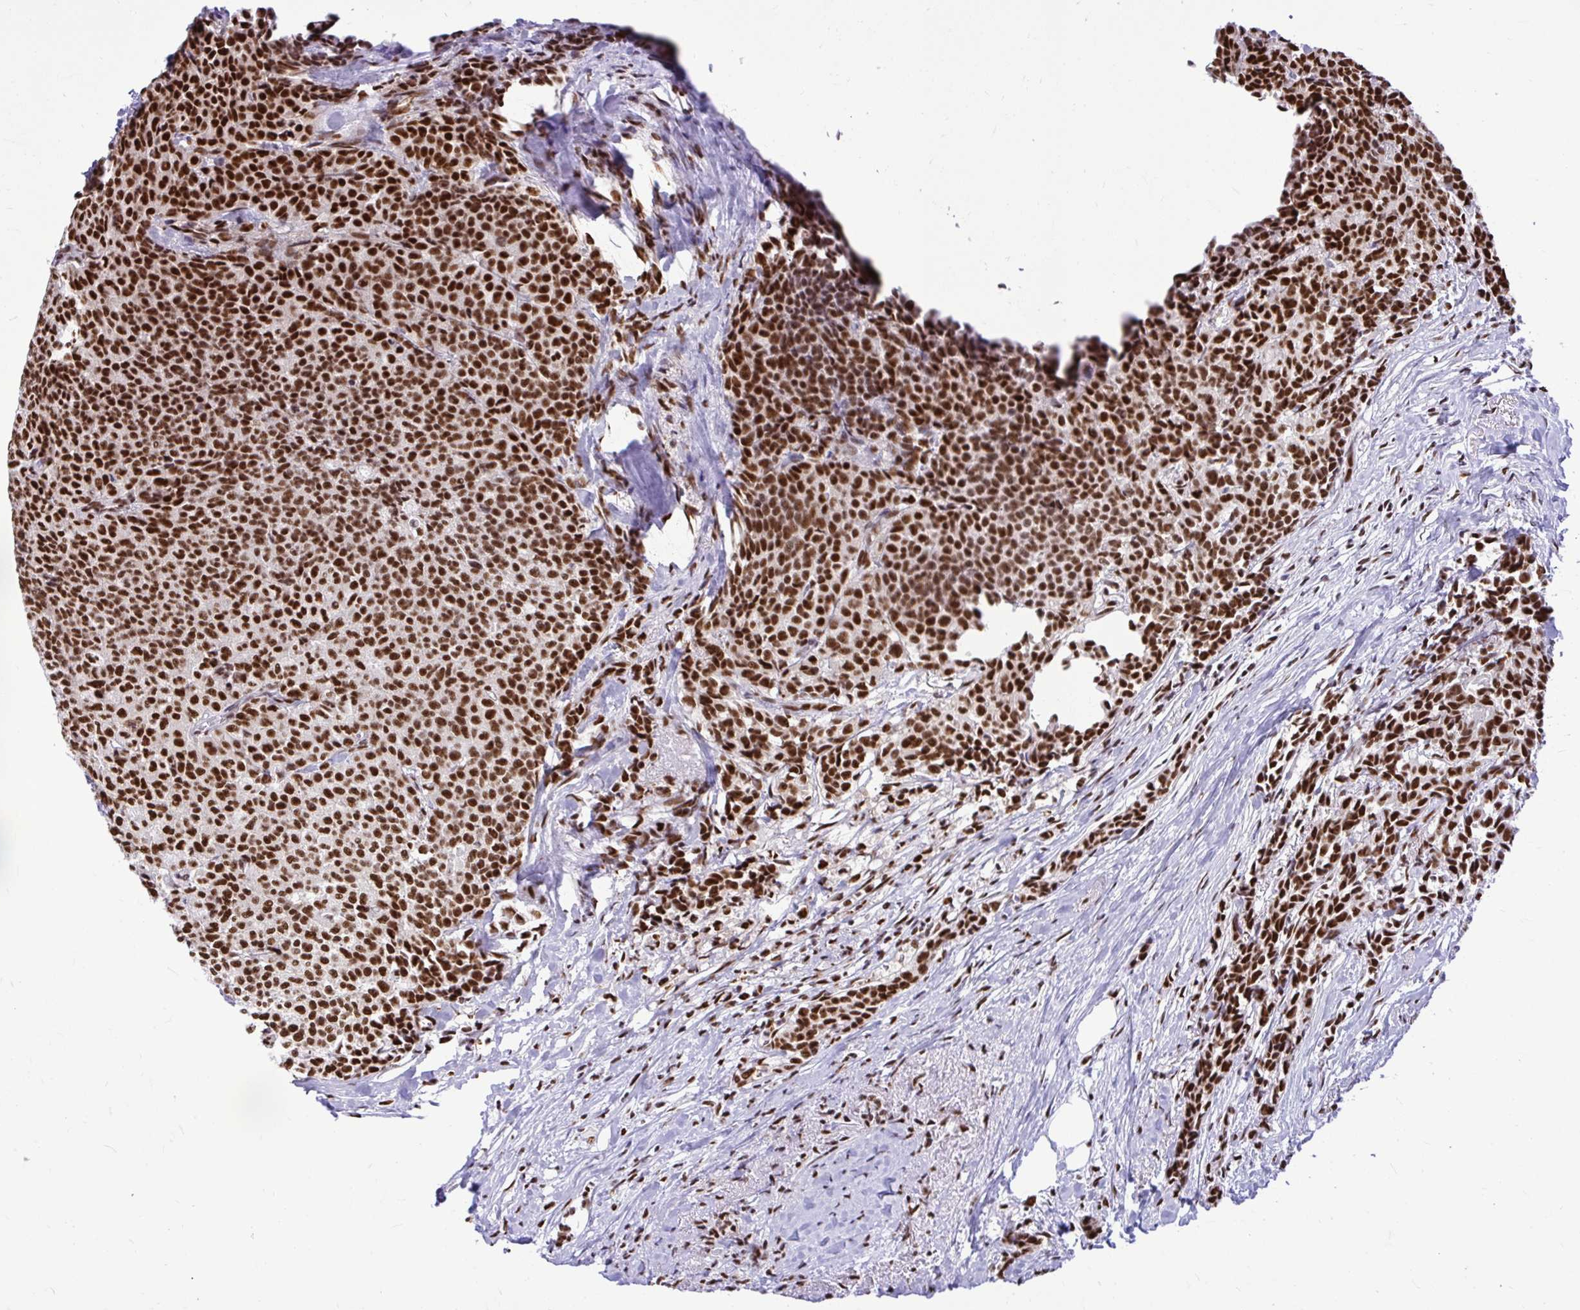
{"staining": {"intensity": "strong", "quantity": ">75%", "location": "nuclear"}, "tissue": "breast cancer", "cell_type": "Tumor cells", "image_type": "cancer", "snomed": [{"axis": "morphology", "description": "Duct carcinoma"}, {"axis": "topography", "description": "Breast"}], "caption": "A high amount of strong nuclear staining is appreciated in about >75% of tumor cells in breast cancer (invasive ductal carcinoma) tissue.", "gene": "PRPF19", "patient": {"sex": "female", "age": 91}}